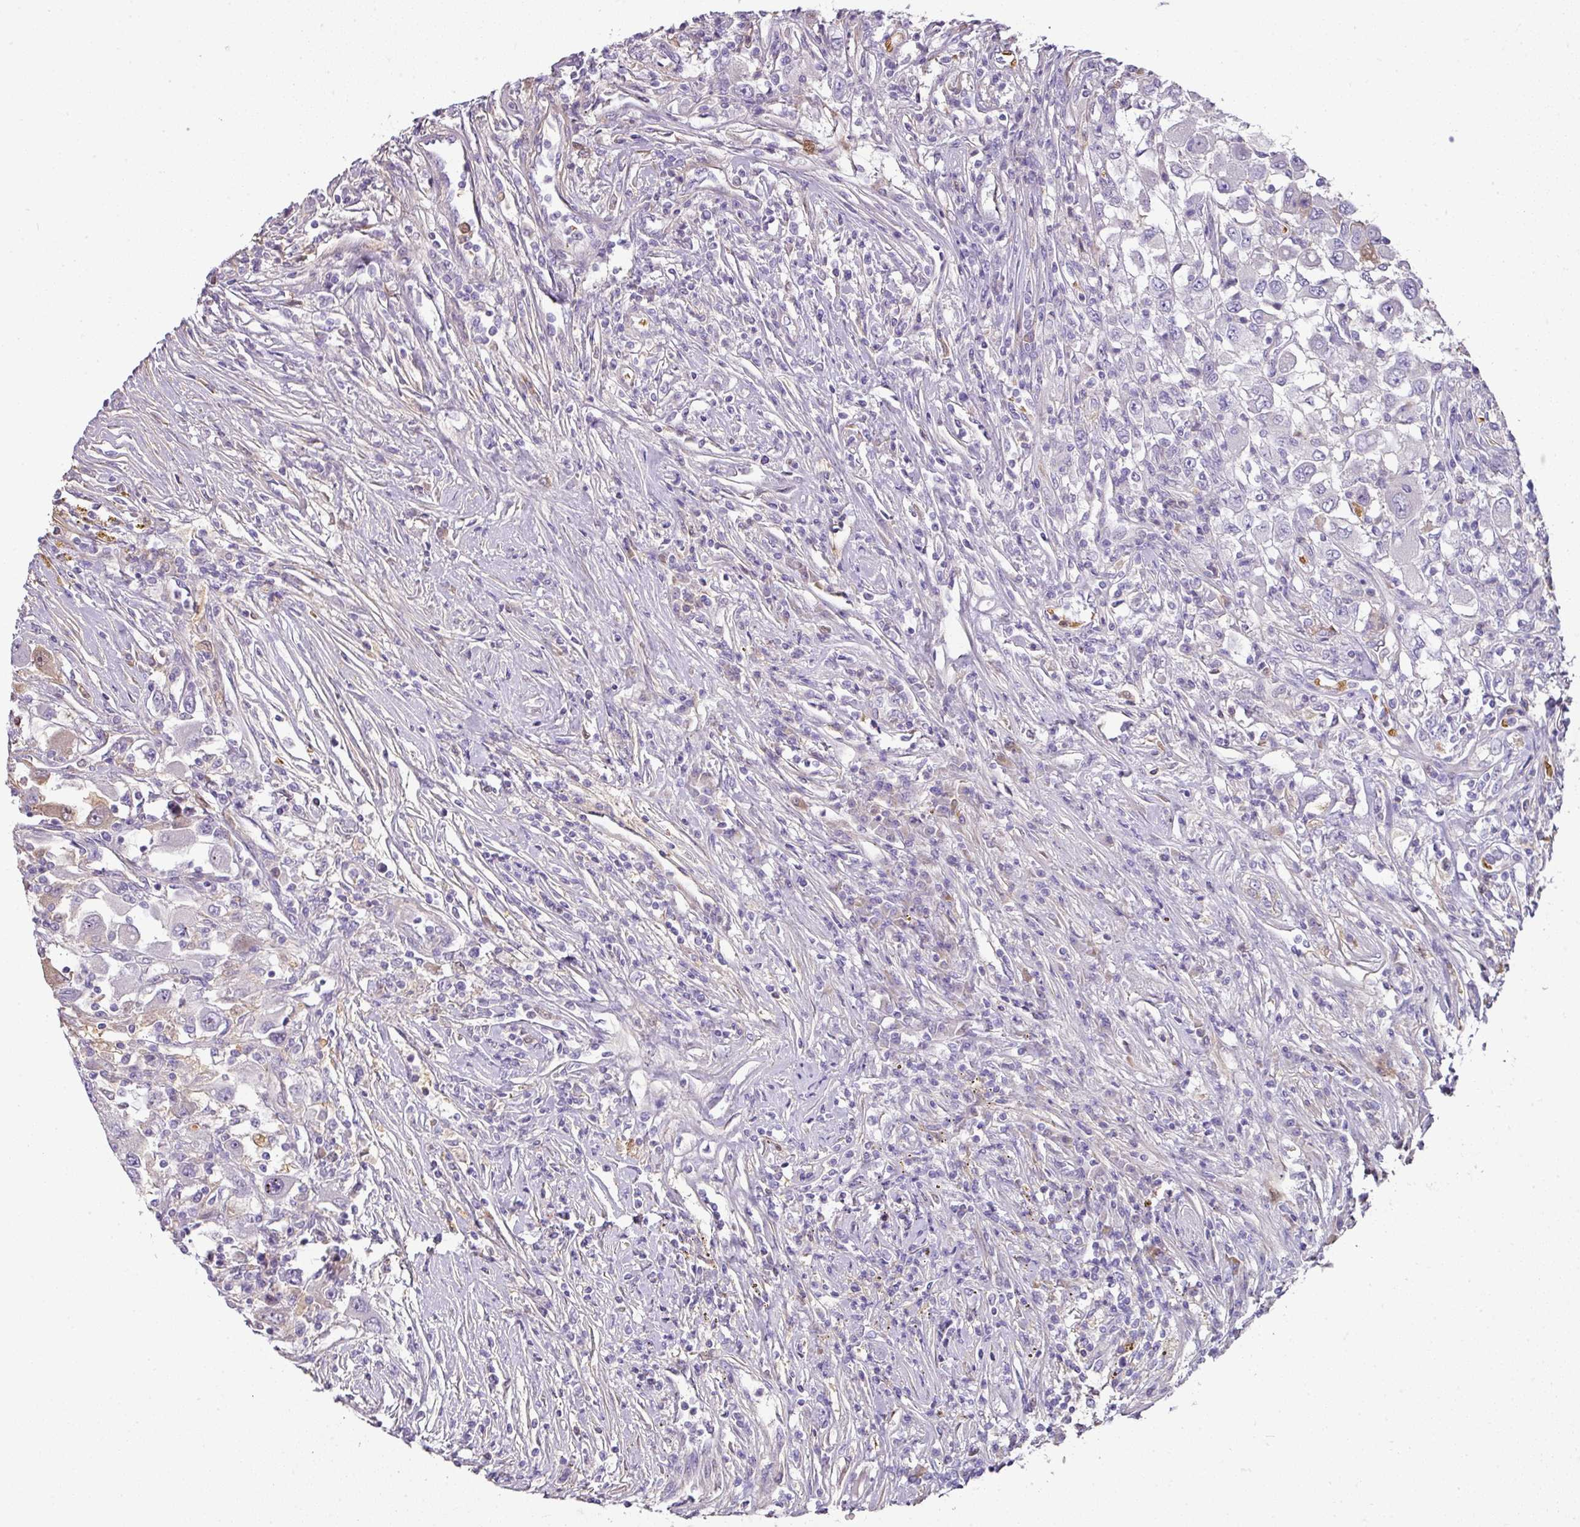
{"staining": {"intensity": "weak", "quantity": "<25%", "location": "nuclear"}, "tissue": "renal cancer", "cell_type": "Tumor cells", "image_type": "cancer", "snomed": [{"axis": "morphology", "description": "Adenocarcinoma, NOS"}, {"axis": "topography", "description": "Kidney"}], "caption": "A high-resolution image shows IHC staining of adenocarcinoma (renal), which demonstrates no significant staining in tumor cells.", "gene": "CCZ1", "patient": {"sex": "female", "age": 67}}